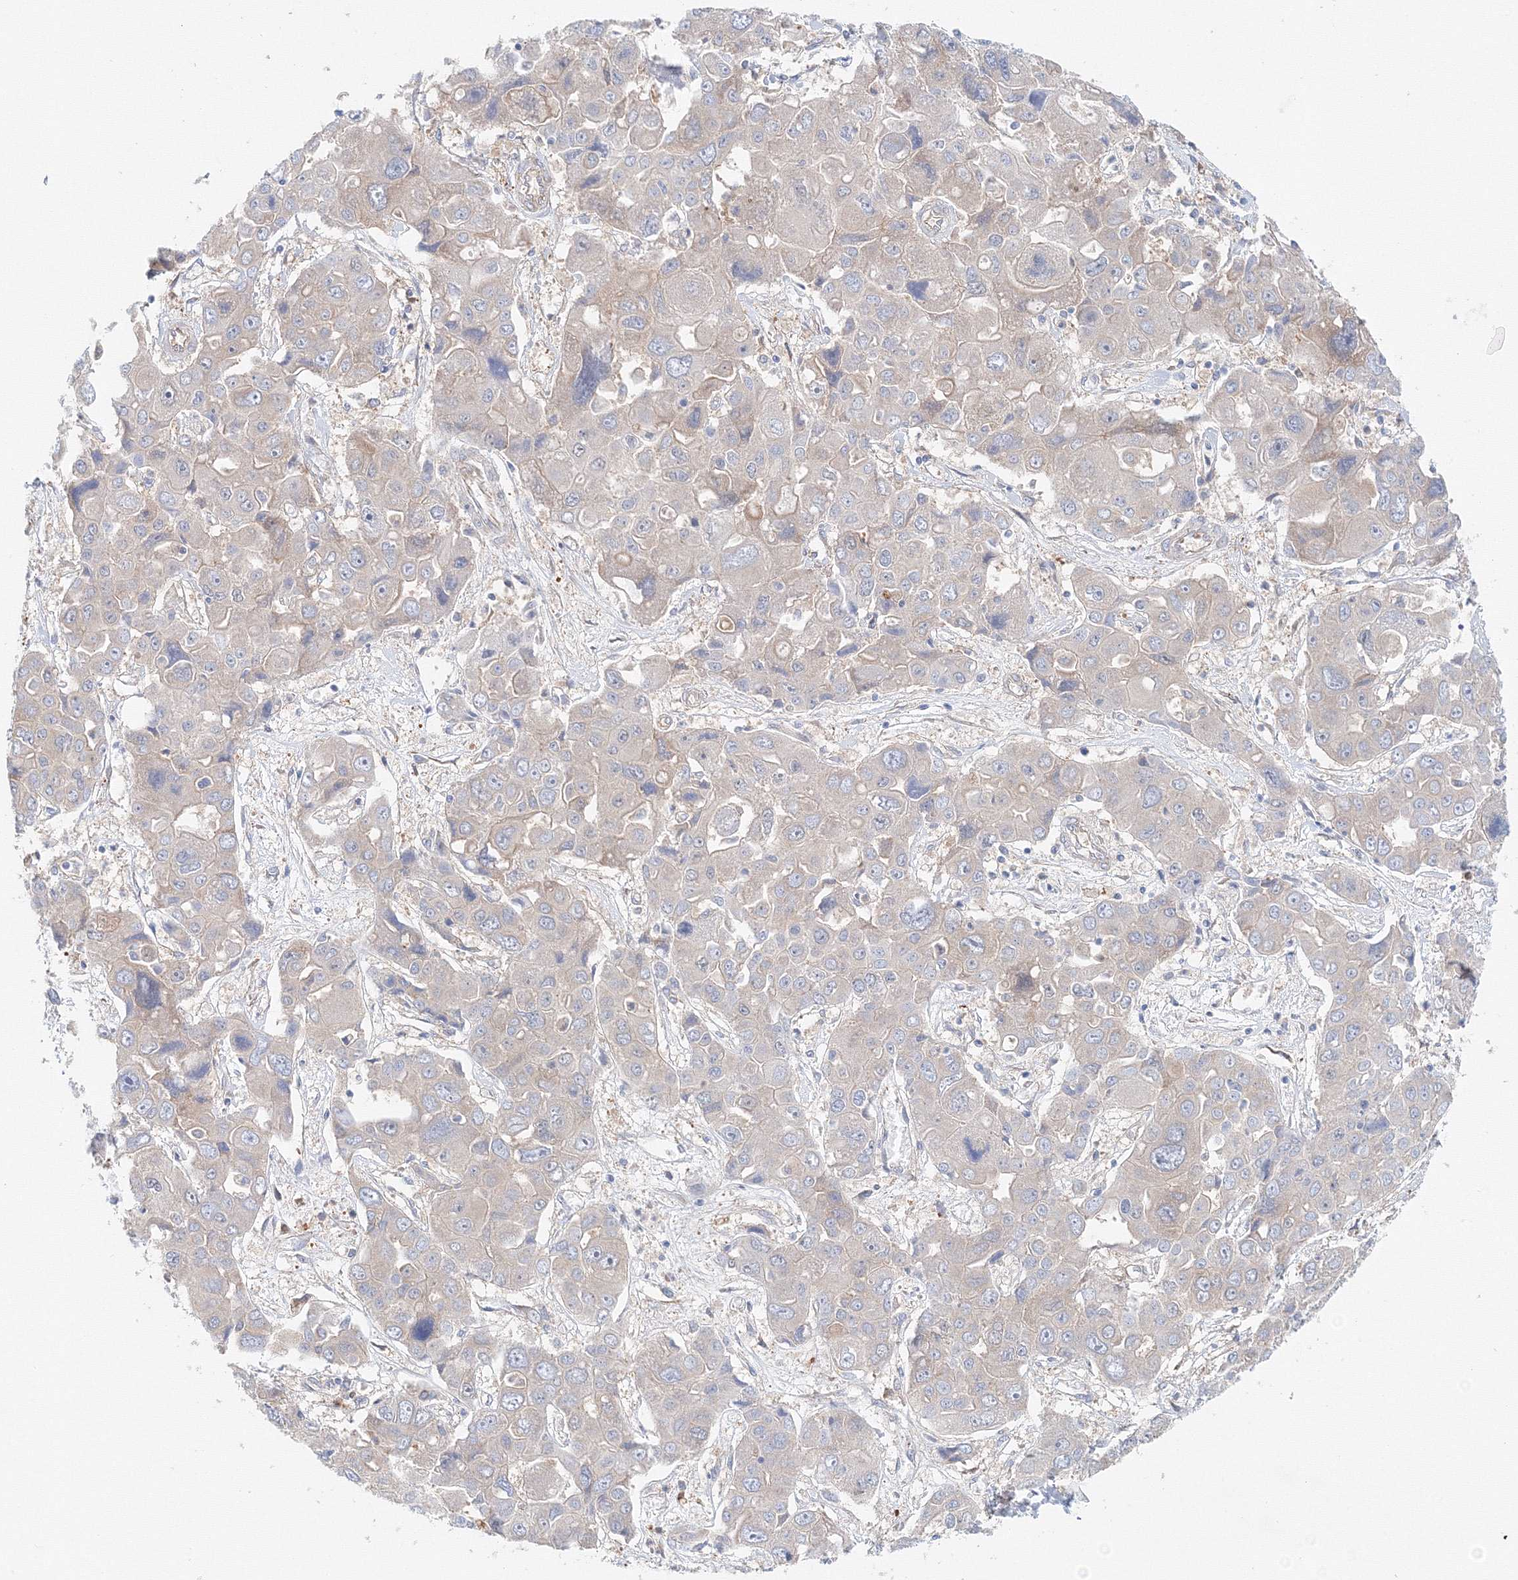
{"staining": {"intensity": "negative", "quantity": "none", "location": "none"}, "tissue": "liver cancer", "cell_type": "Tumor cells", "image_type": "cancer", "snomed": [{"axis": "morphology", "description": "Cholangiocarcinoma"}, {"axis": "topography", "description": "Liver"}], "caption": "Tumor cells show no significant staining in liver cancer. Nuclei are stained in blue.", "gene": "TPRKB", "patient": {"sex": "male", "age": 67}}